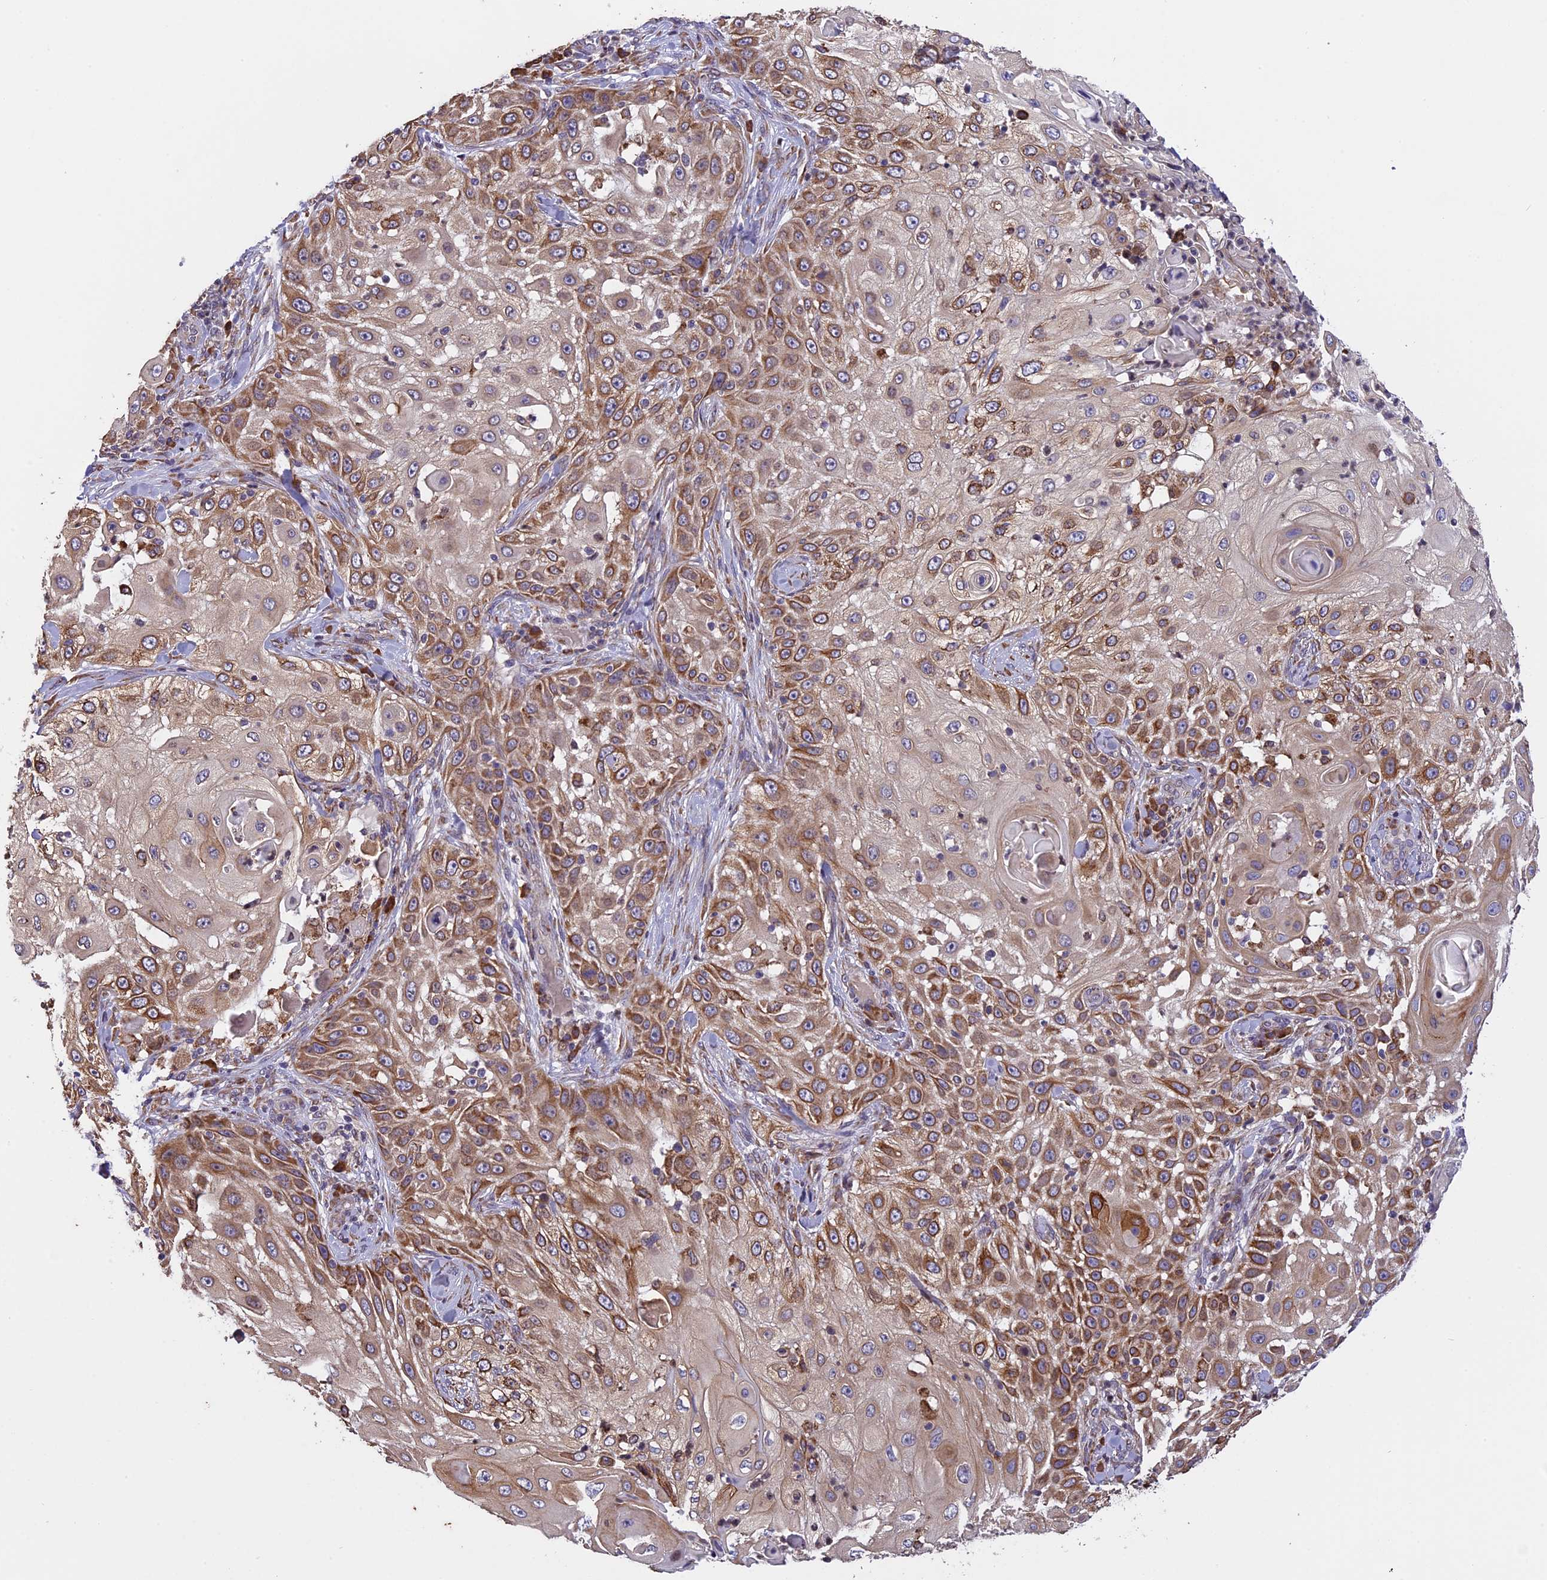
{"staining": {"intensity": "moderate", "quantity": ">75%", "location": "cytoplasmic/membranous"}, "tissue": "skin cancer", "cell_type": "Tumor cells", "image_type": "cancer", "snomed": [{"axis": "morphology", "description": "Squamous cell carcinoma, NOS"}, {"axis": "topography", "description": "Skin"}], "caption": "Immunohistochemical staining of skin squamous cell carcinoma reveals moderate cytoplasmic/membranous protein expression in approximately >75% of tumor cells.", "gene": "DMRTA2", "patient": {"sex": "female", "age": 44}}